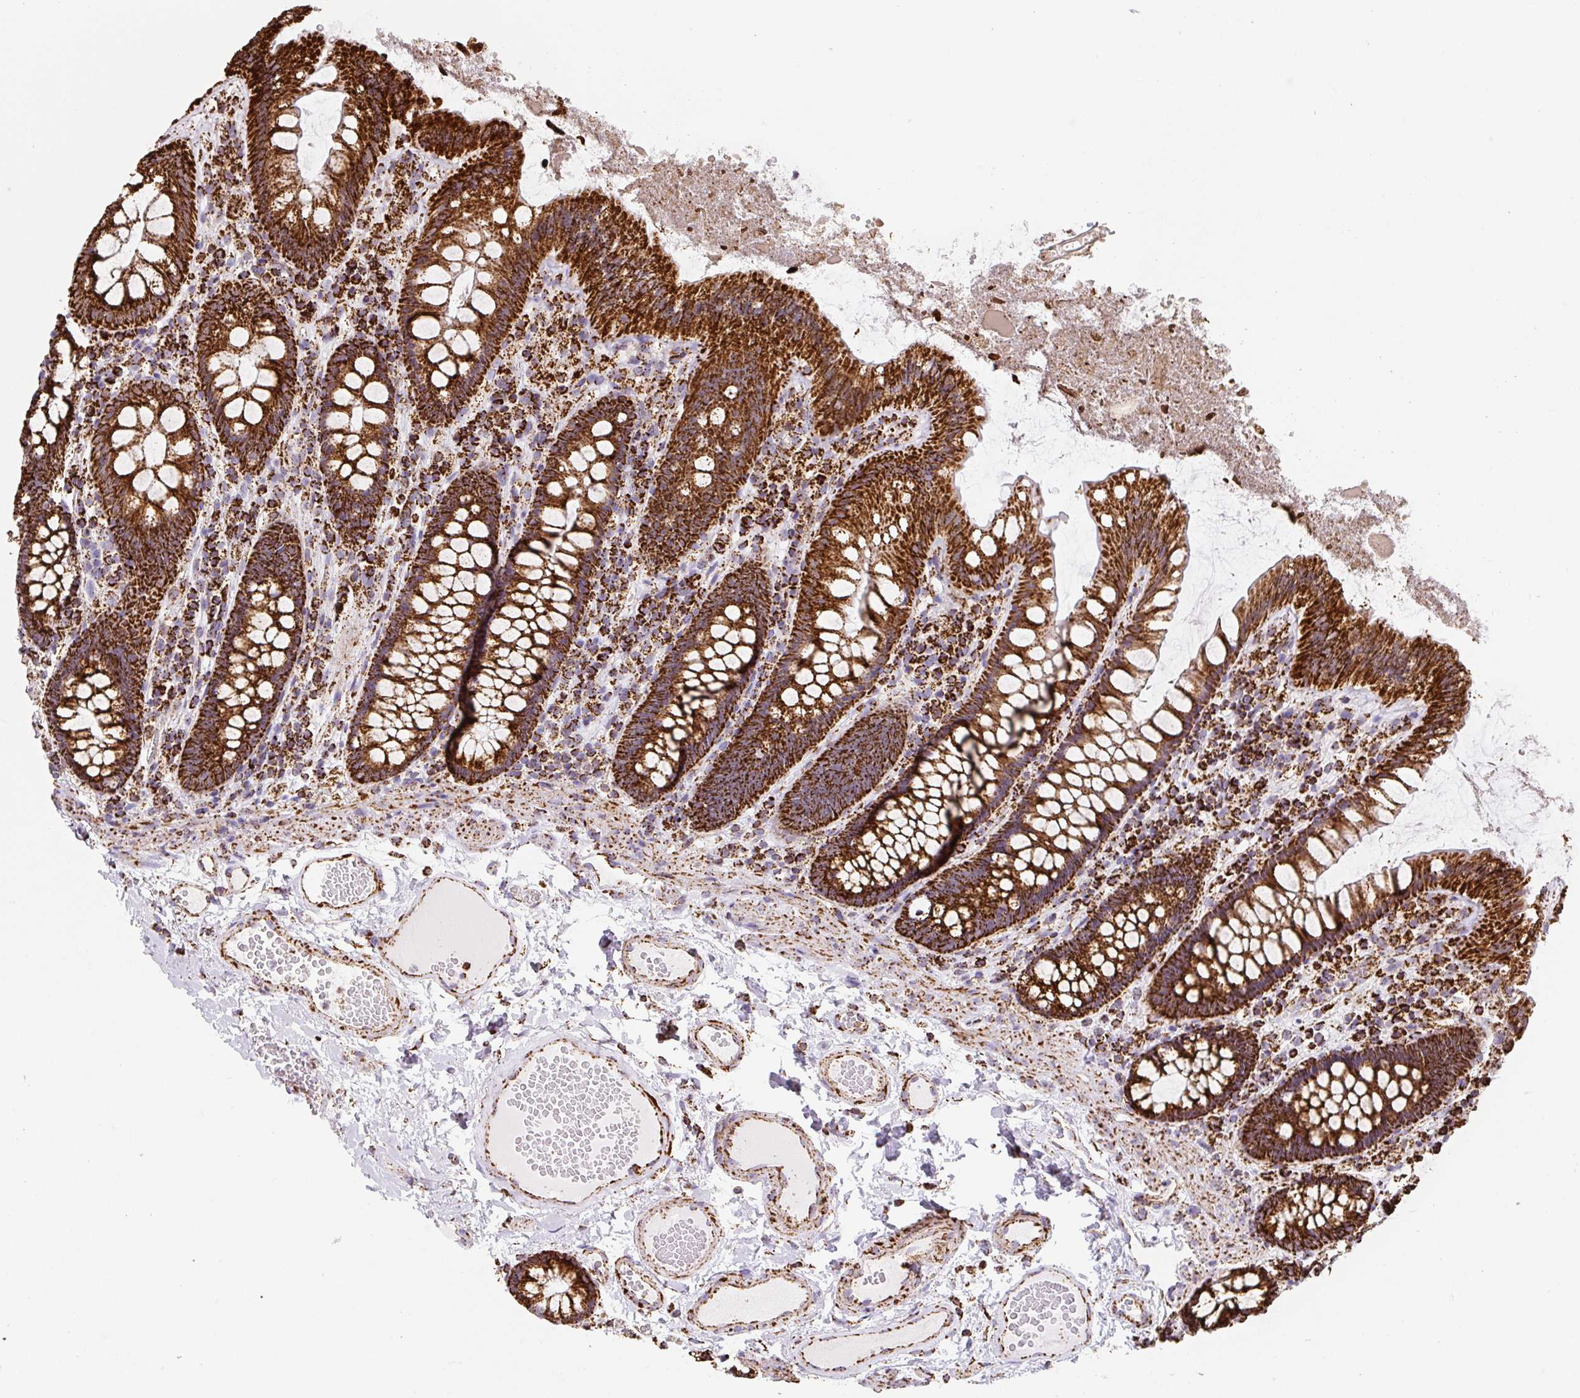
{"staining": {"intensity": "strong", "quantity": ">75%", "location": "cytoplasmic/membranous"}, "tissue": "colon", "cell_type": "Endothelial cells", "image_type": "normal", "snomed": [{"axis": "morphology", "description": "Normal tissue, NOS"}, {"axis": "topography", "description": "Colon"}], "caption": "Protein expression analysis of benign colon exhibits strong cytoplasmic/membranous positivity in about >75% of endothelial cells. (DAB (3,3'-diaminobenzidine) IHC with brightfield microscopy, high magnification).", "gene": "ATP5F1A", "patient": {"sex": "male", "age": 84}}